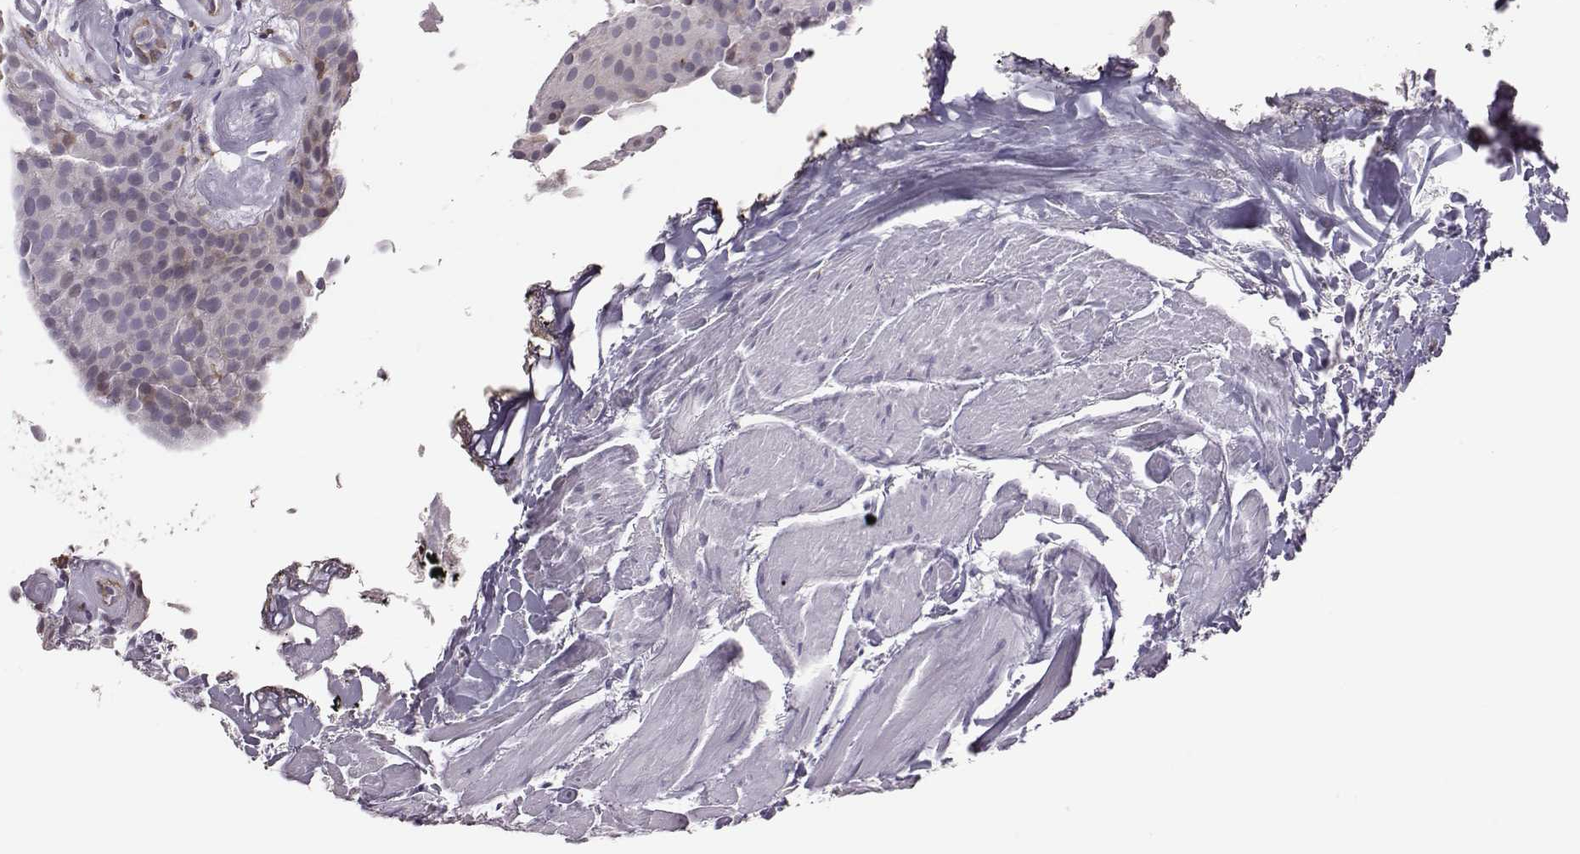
{"staining": {"intensity": "negative", "quantity": "none", "location": "none"}, "tissue": "urothelial cancer", "cell_type": "Tumor cells", "image_type": "cancer", "snomed": [{"axis": "morphology", "description": "Urothelial carcinoma, Low grade"}, {"axis": "topography", "description": "Urinary bladder"}], "caption": "Tumor cells are negative for protein expression in human urothelial carcinoma (low-grade).", "gene": "SELENOI", "patient": {"sex": "female", "age": 87}}